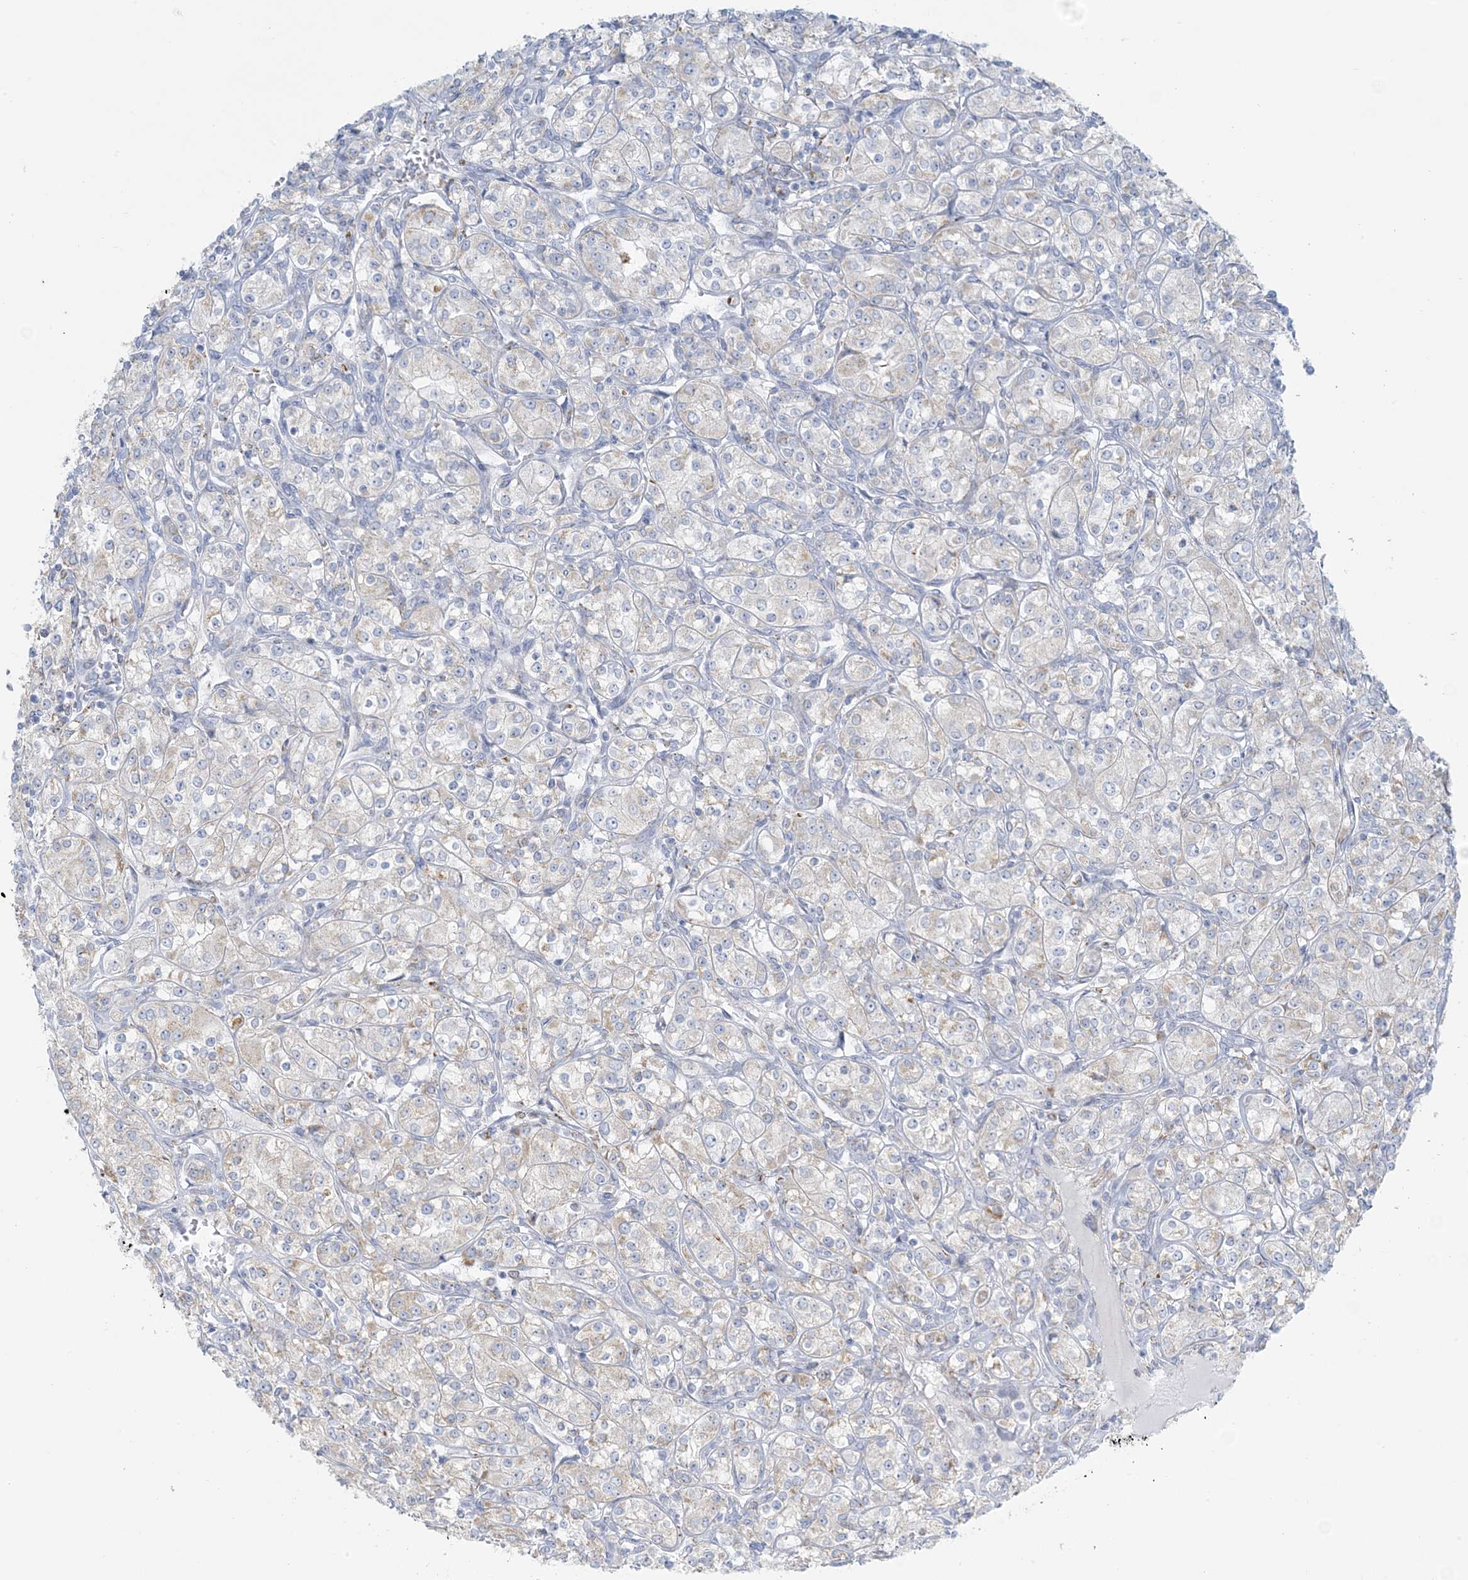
{"staining": {"intensity": "negative", "quantity": "none", "location": "none"}, "tissue": "renal cancer", "cell_type": "Tumor cells", "image_type": "cancer", "snomed": [{"axis": "morphology", "description": "Adenocarcinoma, NOS"}, {"axis": "topography", "description": "Kidney"}], "caption": "DAB (3,3'-diaminobenzidine) immunohistochemical staining of renal cancer demonstrates no significant expression in tumor cells.", "gene": "ZDHHC4", "patient": {"sex": "male", "age": 77}}